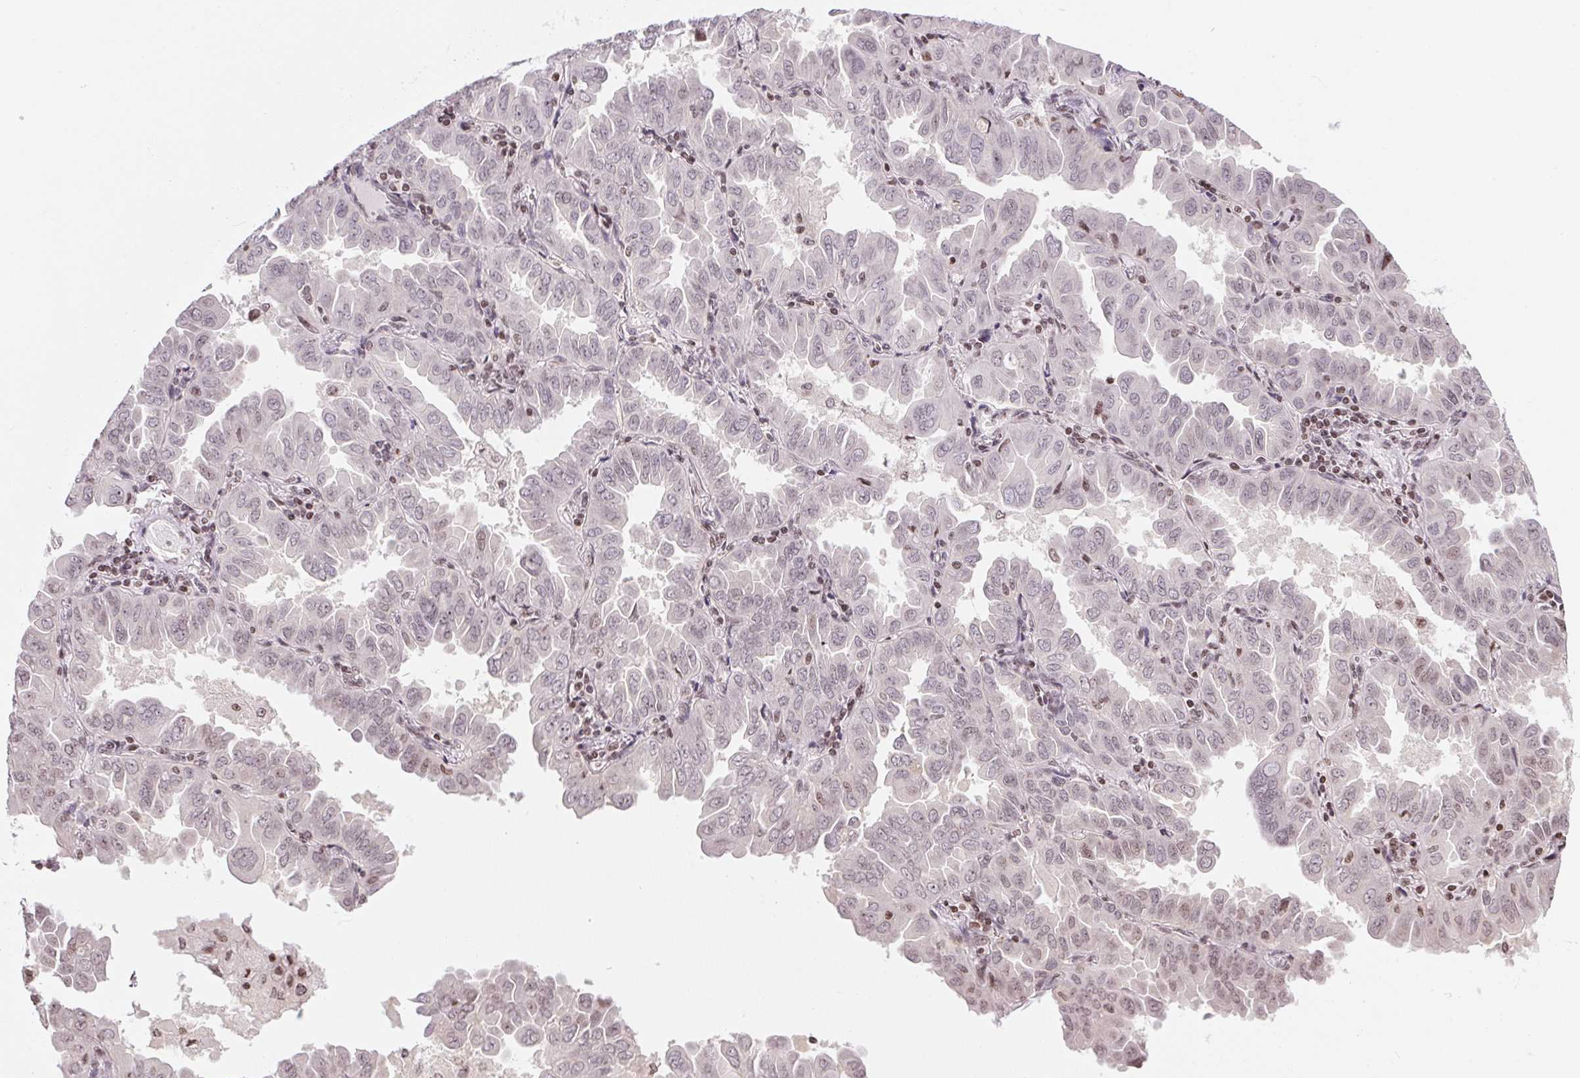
{"staining": {"intensity": "weak", "quantity": "<25%", "location": "nuclear"}, "tissue": "lung cancer", "cell_type": "Tumor cells", "image_type": "cancer", "snomed": [{"axis": "morphology", "description": "Adenocarcinoma, NOS"}, {"axis": "topography", "description": "Lung"}], "caption": "This image is of lung adenocarcinoma stained with IHC to label a protein in brown with the nuclei are counter-stained blue. There is no positivity in tumor cells.", "gene": "RNF181", "patient": {"sex": "male", "age": 64}}